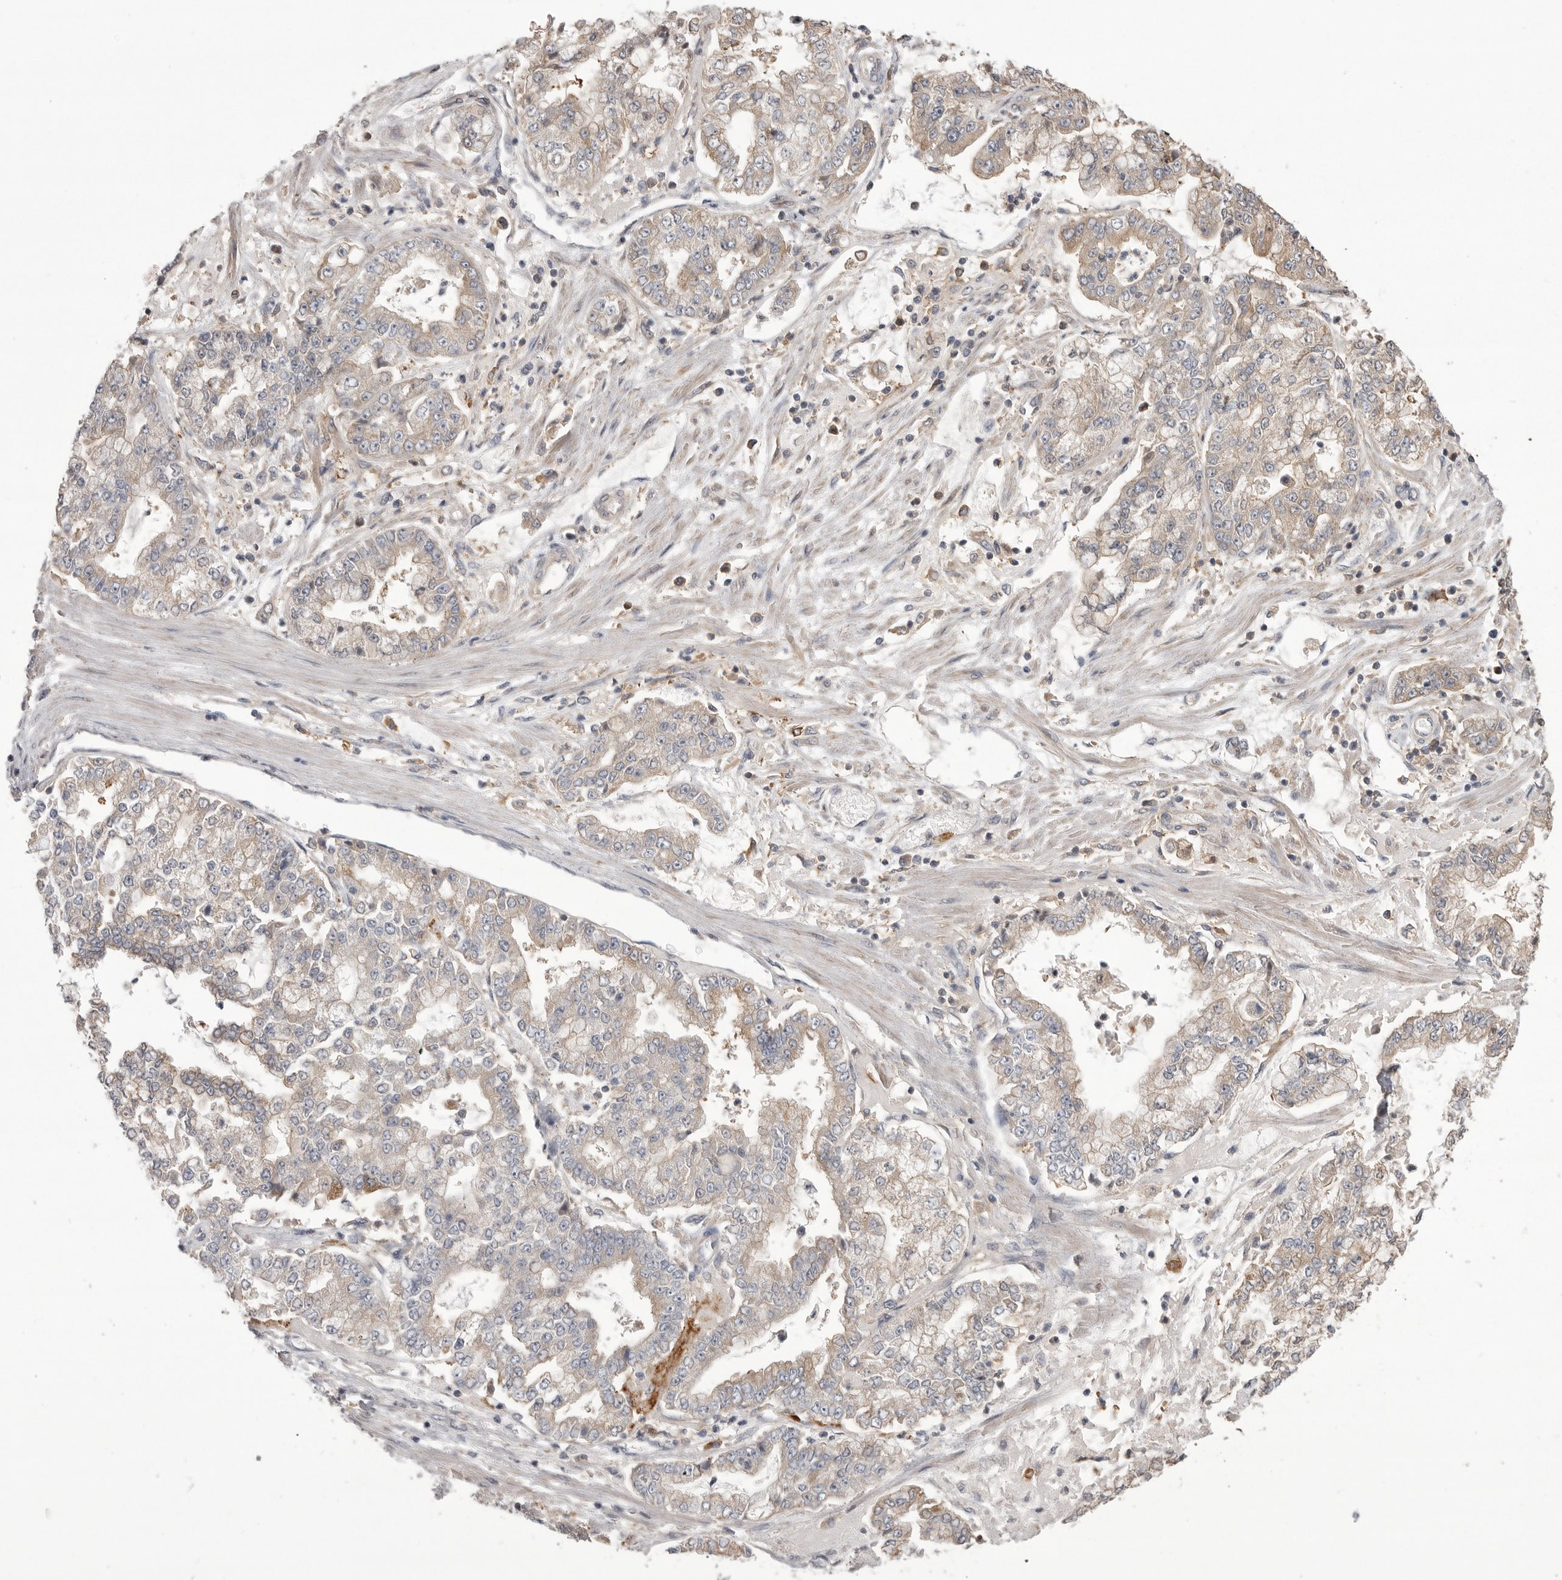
{"staining": {"intensity": "weak", "quantity": ">75%", "location": "cytoplasmic/membranous"}, "tissue": "stomach cancer", "cell_type": "Tumor cells", "image_type": "cancer", "snomed": [{"axis": "morphology", "description": "Adenocarcinoma, NOS"}, {"axis": "topography", "description": "Stomach"}], "caption": "IHC photomicrograph of stomach cancer (adenocarcinoma) stained for a protein (brown), which displays low levels of weak cytoplasmic/membranous positivity in about >75% of tumor cells.", "gene": "CMTM6", "patient": {"sex": "male", "age": 76}}